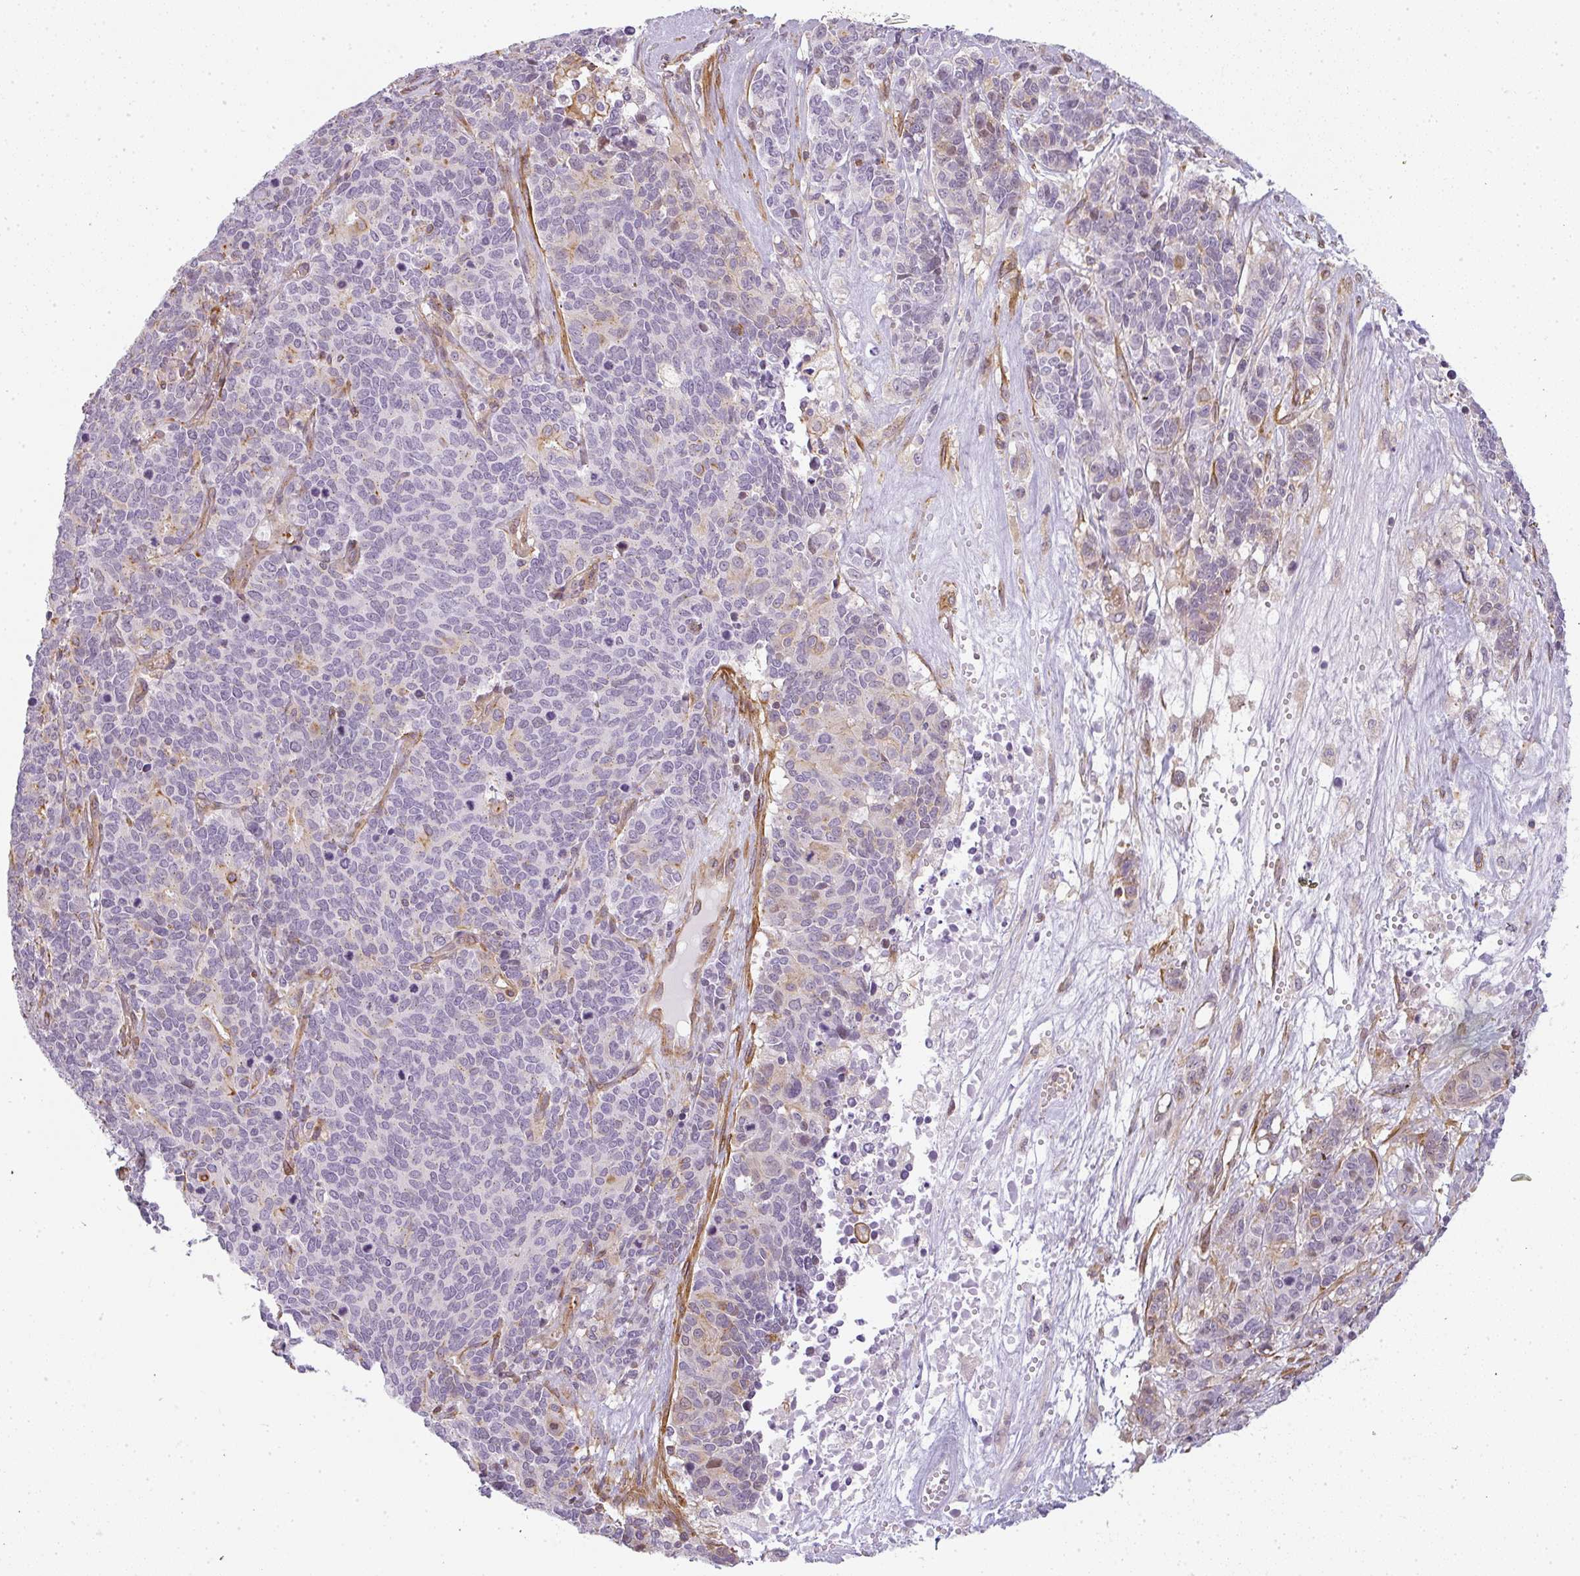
{"staining": {"intensity": "negative", "quantity": "none", "location": "none"}, "tissue": "cervical cancer", "cell_type": "Tumor cells", "image_type": "cancer", "snomed": [{"axis": "morphology", "description": "Squamous cell carcinoma, NOS"}, {"axis": "topography", "description": "Cervix"}], "caption": "Cervical squamous cell carcinoma was stained to show a protein in brown. There is no significant staining in tumor cells. (DAB immunohistochemistry (IHC) visualized using brightfield microscopy, high magnification).", "gene": "SULF1", "patient": {"sex": "female", "age": 60}}